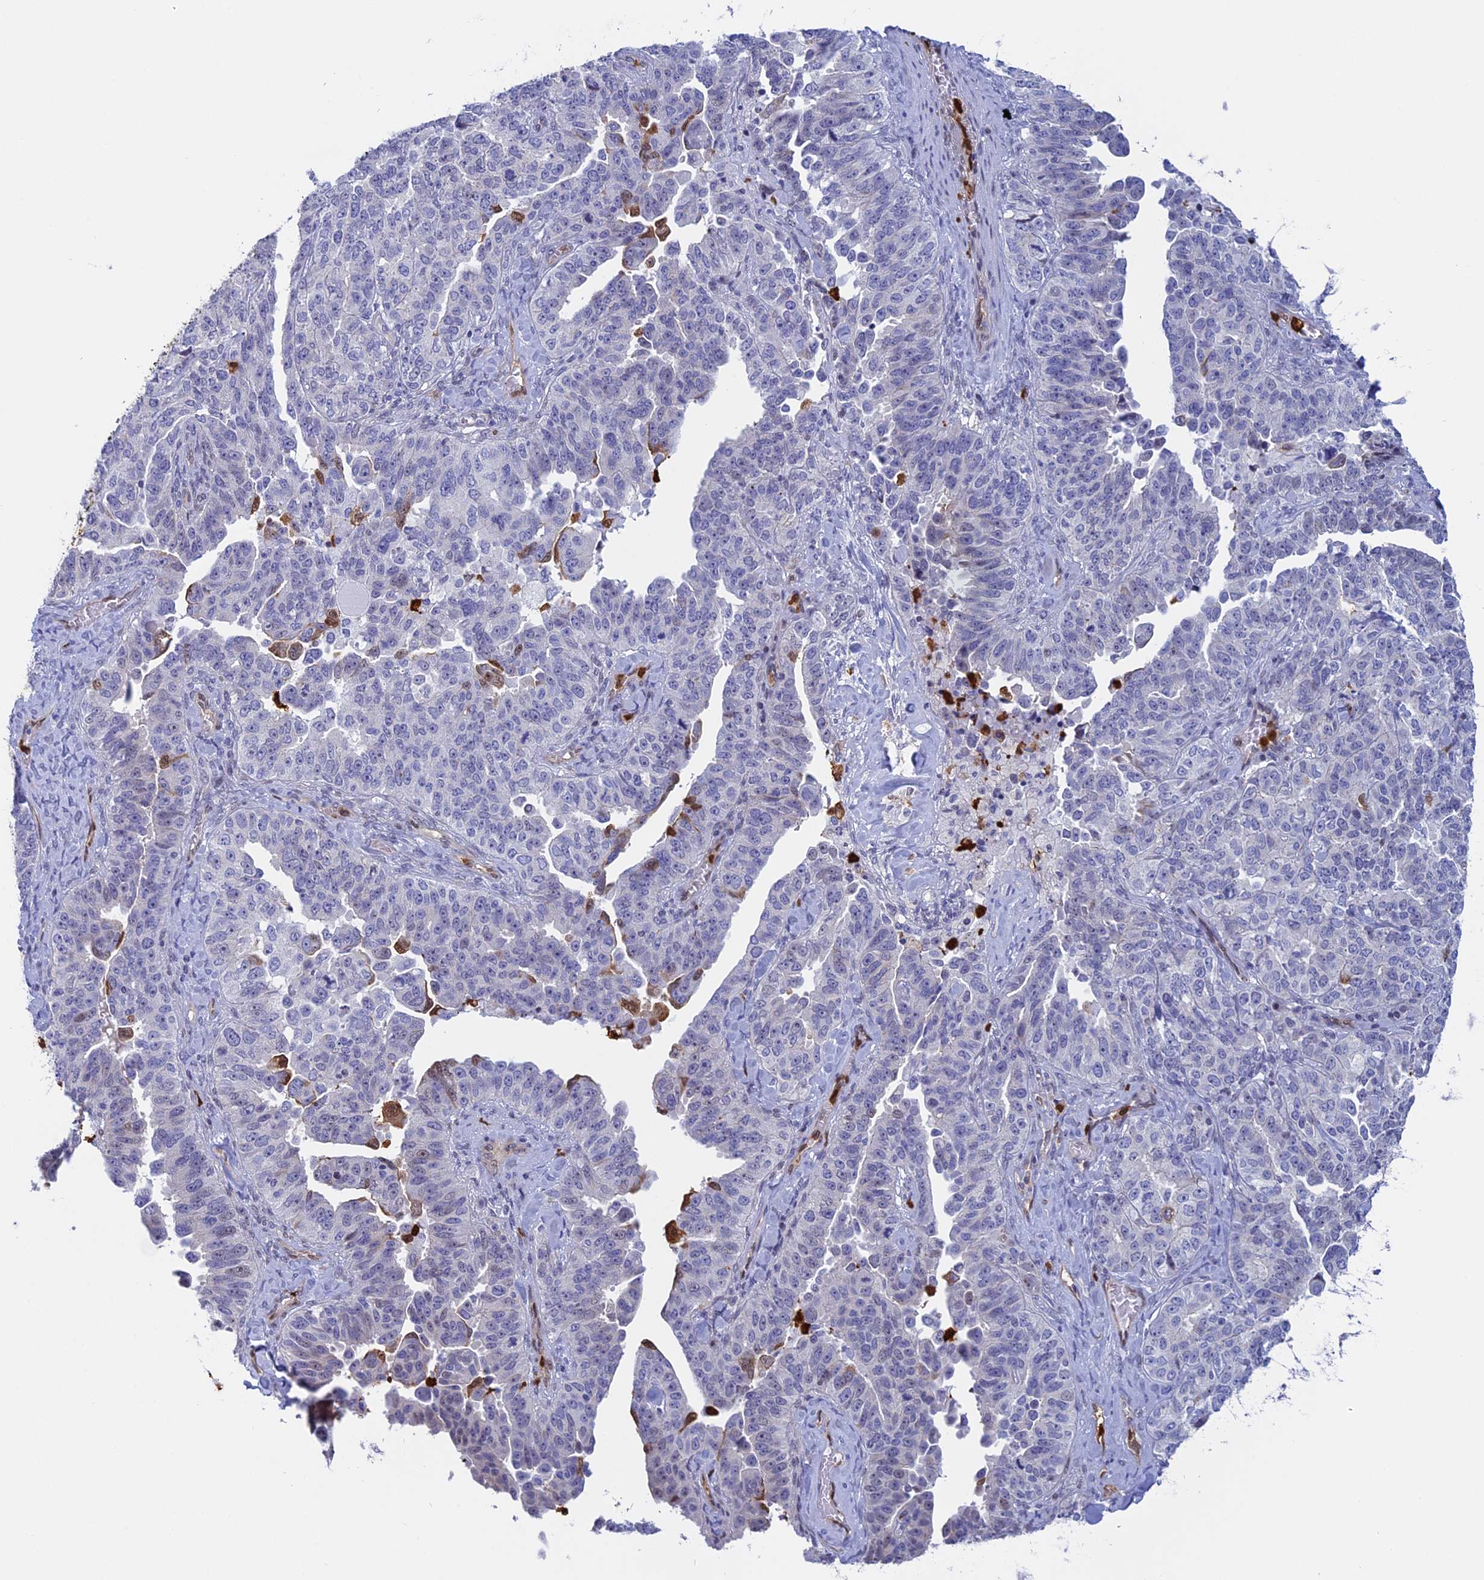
{"staining": {"intensity": "negative", "quantity": "none", "location": "none"}, "tissue": "ovarian cancer", "cell_type": "Tumor cells", "image_type": "cancer", "snomed": [{"axis": "morphology", "description": "Carcinoma, endometroid"}, {"axis": "topography", "description": "Ovary"}], "caption": "A micrograph of human ovarian cancer is negative for staining in tumor cells.", "gene": "SLC26A1", "patient": {"sex": "female", "age": 62}}